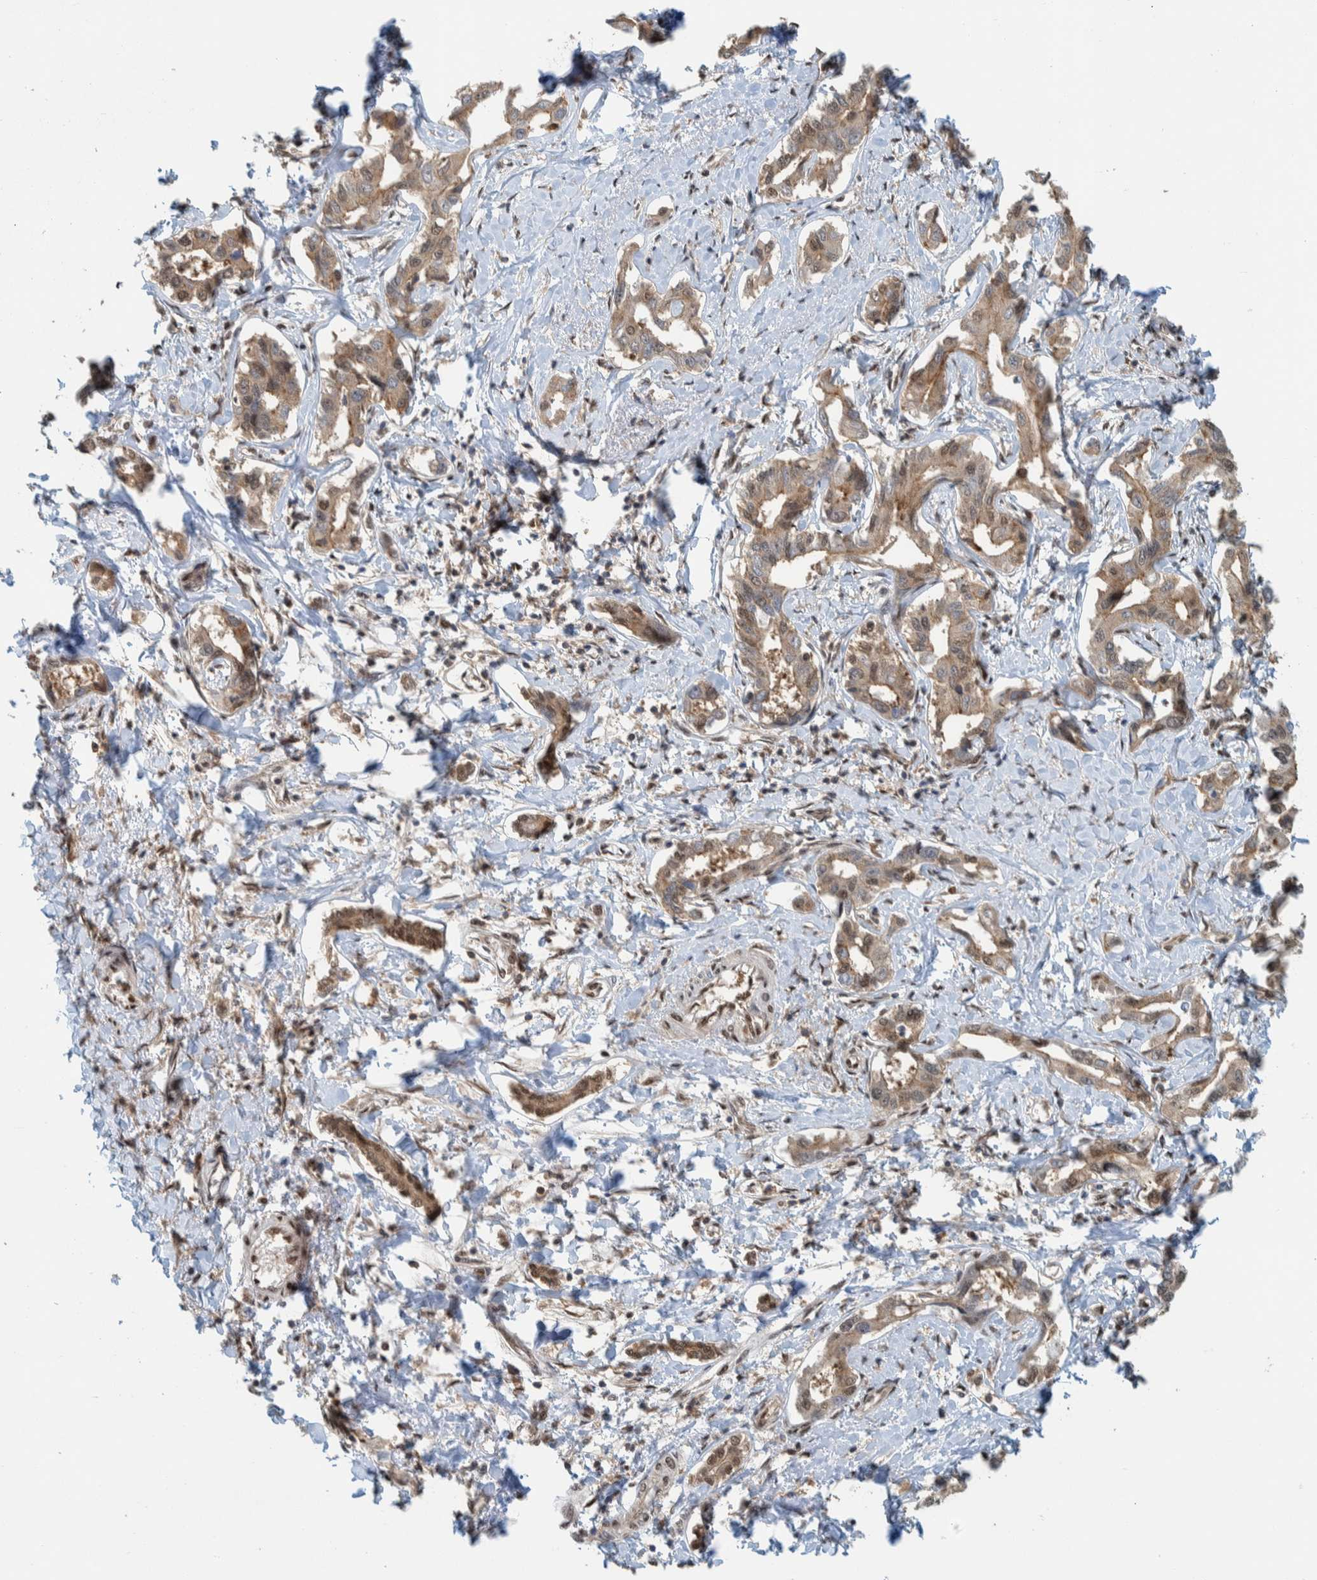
{"staining": {"intensity": "weak", "quantity": ">75%", "location": "cytoplasmic/membranous"}, "tissue": "liver cancer", "cell_type": "Tumor cells", "image_type": "cancer", "snomed": [{"axis": "morphology", "description": "Cholangiocarcinoma"}, {"axis": "topography", "description": "Liver"}], "caption": "Weak cytoplasmic/membranous protein expression is seen in about >75% of tumor cells in liver cancer (cholangiocarcinoma).", "gene": "COPS3", "patient": {"sex": "male", "age": 59}}